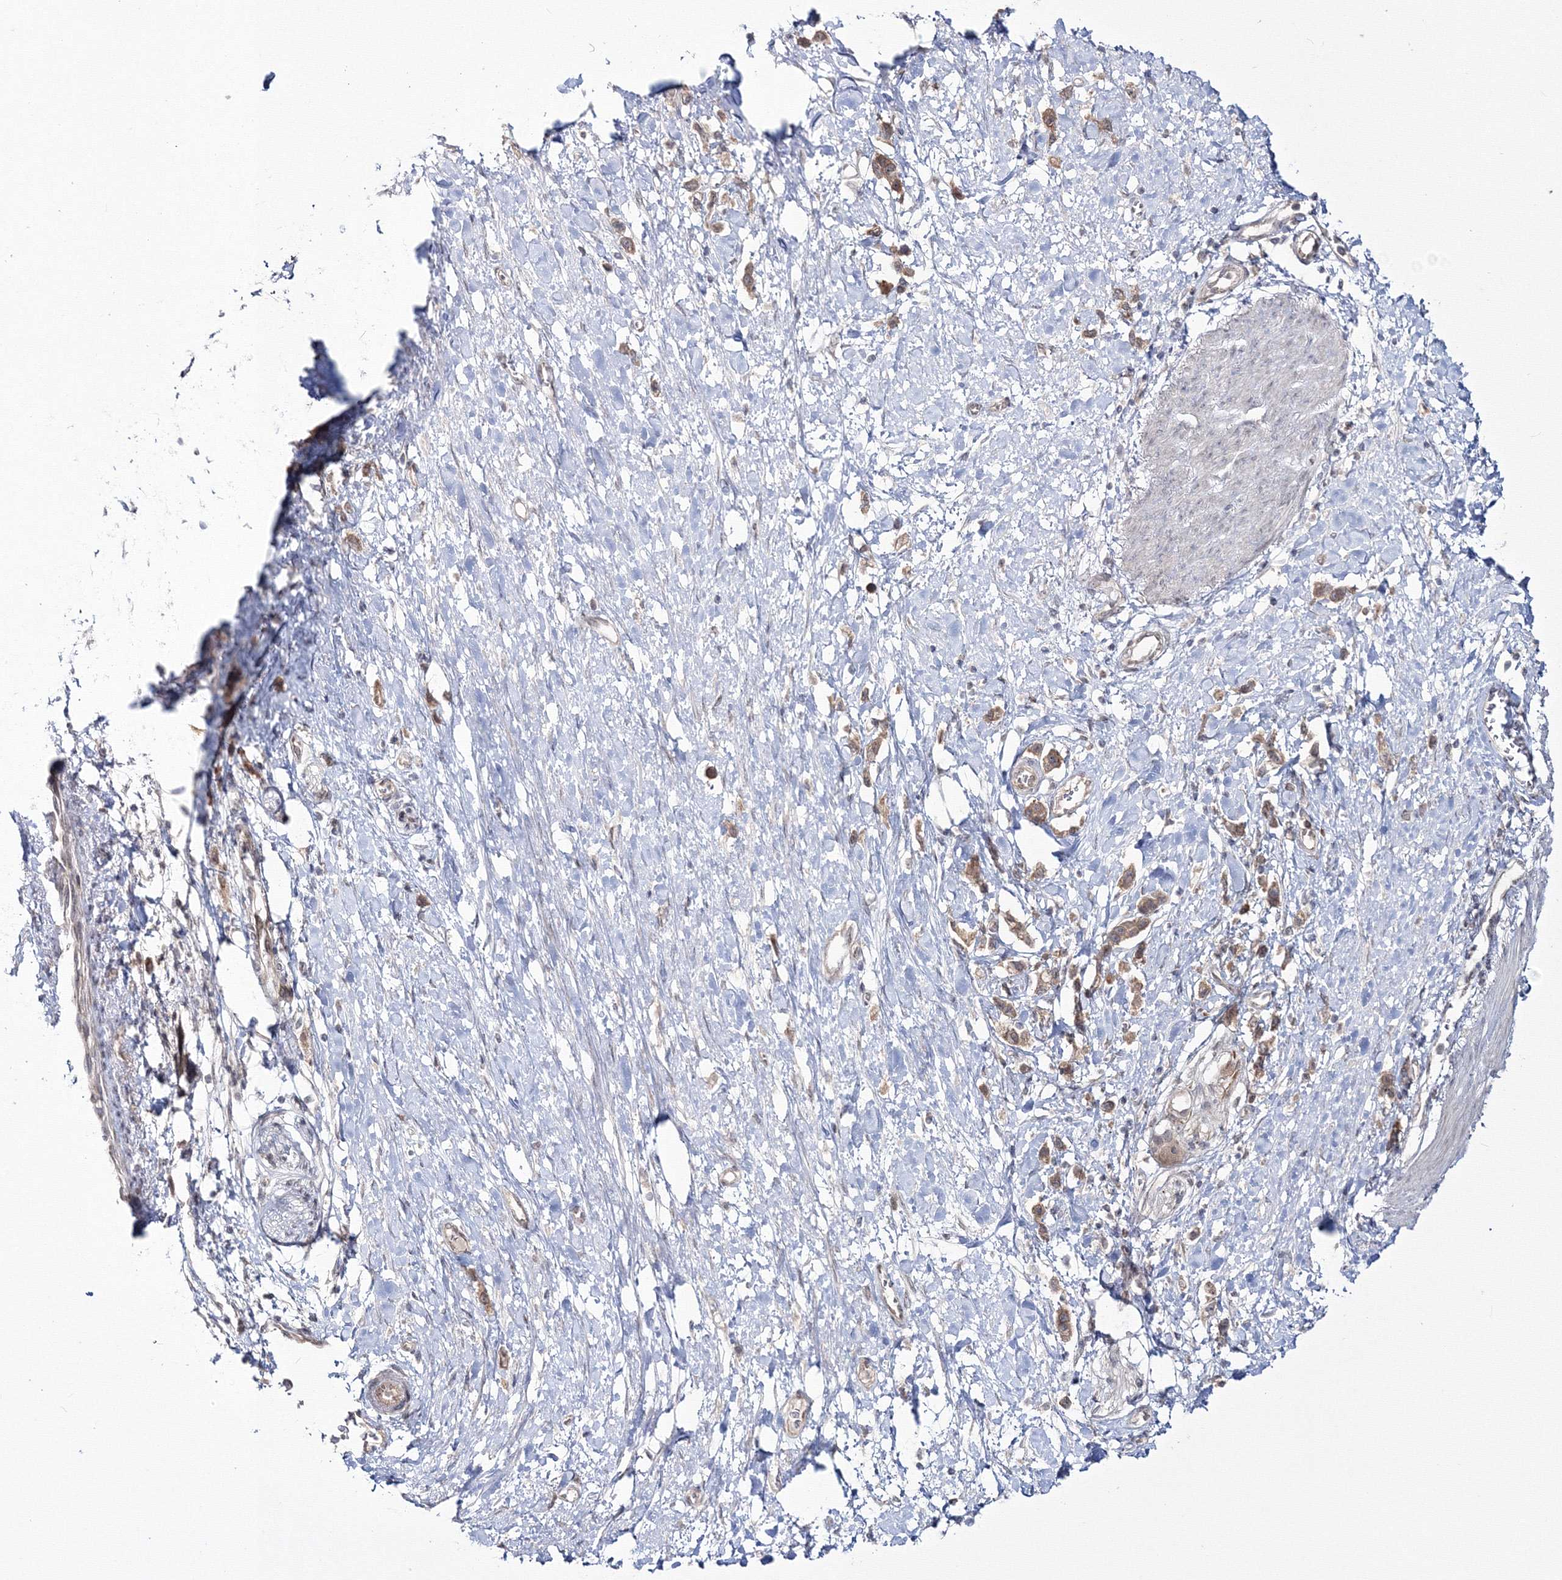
{"staining": {"intensity": "moderate", "quantity": ">75%", "location": "cytoplasmic/membranous"}, "tissue": "stomach cancer", "cell_type": "Tumor cells", "image_type": "cancer", "snomed": [{"axis": "morphology", "description": "Adenocarcinoma, NOS"}, {"axis": "topography", "description": "Stomach"}], "caption": "Protein analysis of stomach adenocarcinoma tissue exhibits moderate cytoplasmic/membranous positivity in about >75% of tumor cells. (DAB IHC, brown staining for protein, blue staining for nuclei).", "gene": "ZFAND6", "patient": {"sex": "female", "age": 65}}